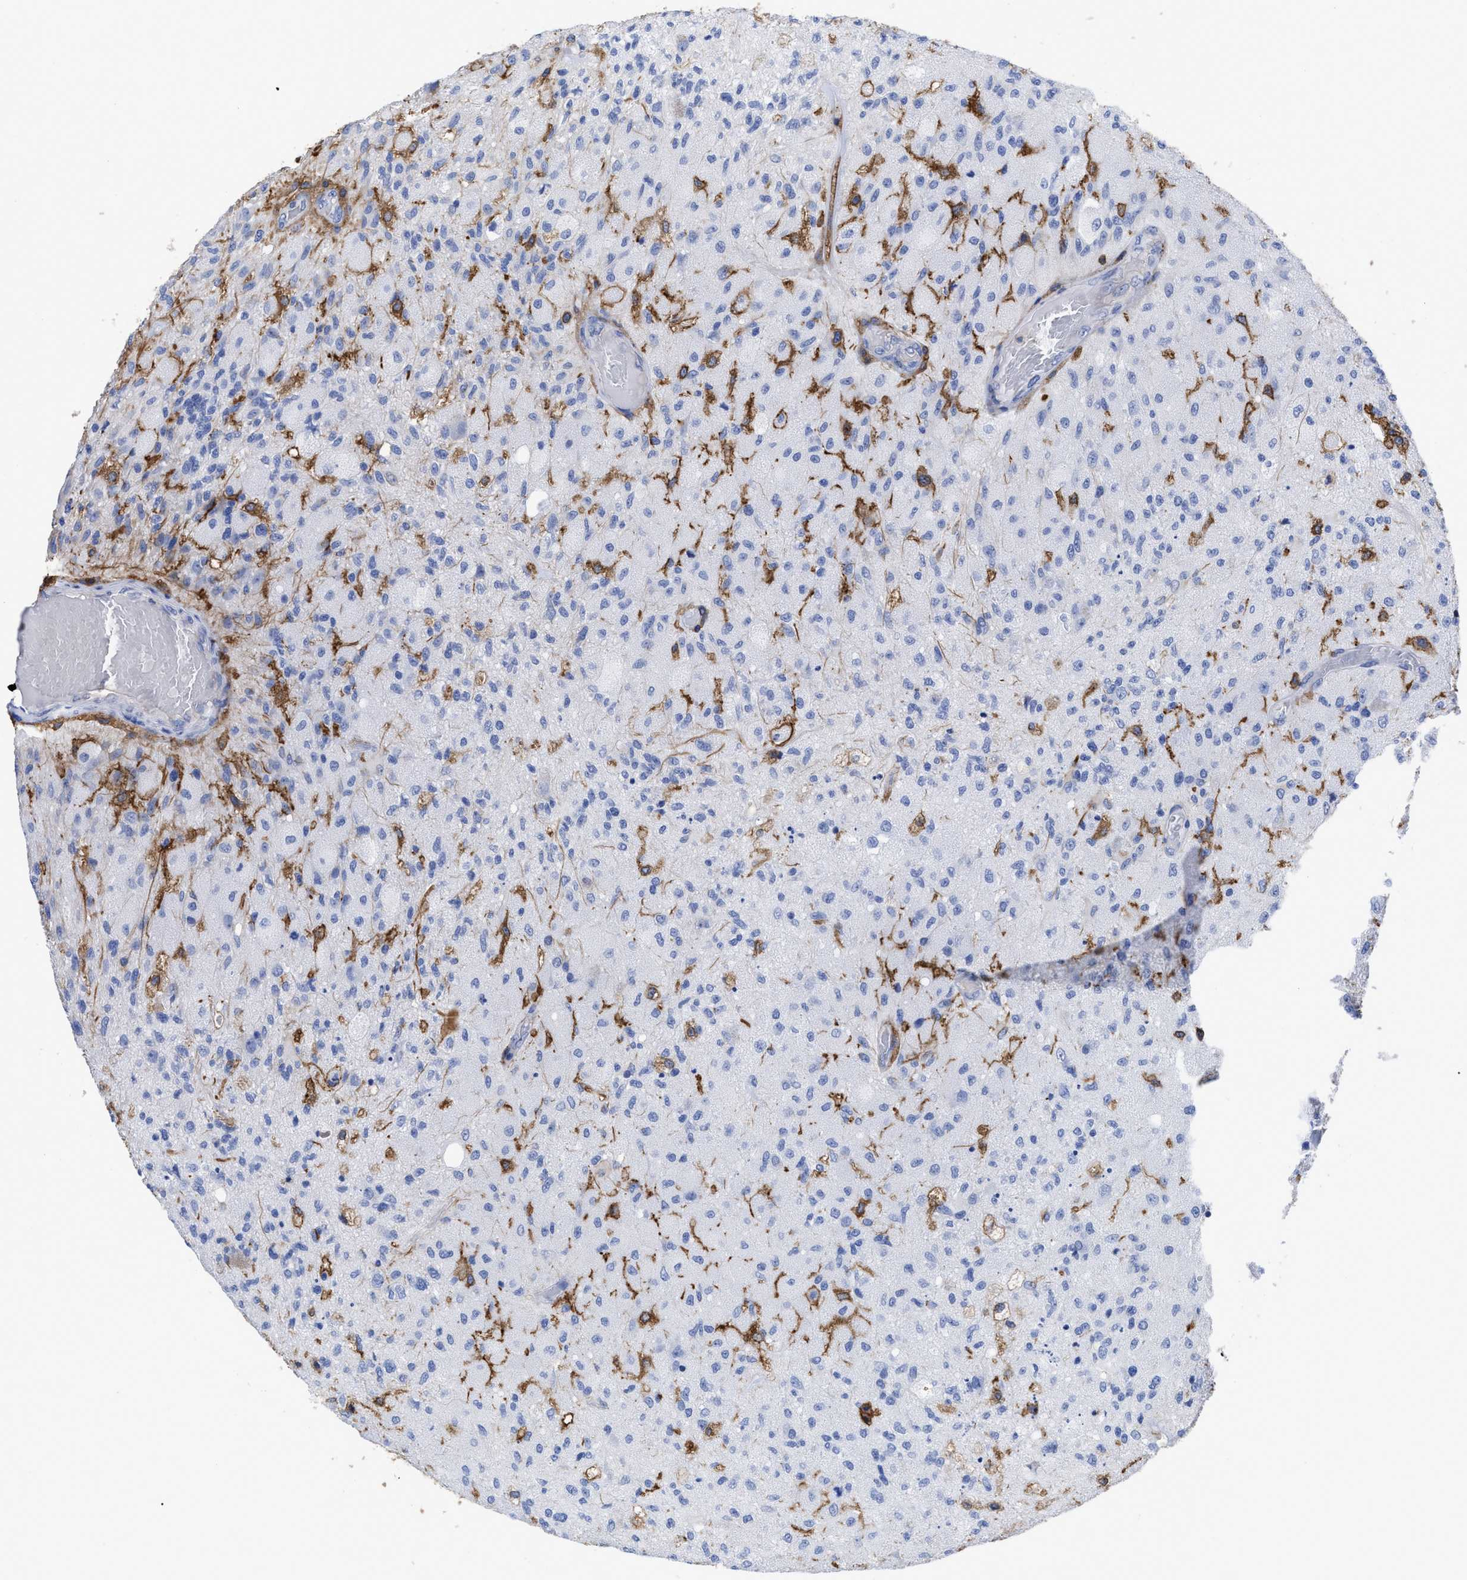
{"staining": {"intensity": "negative", "quantity": "none", "location": "none"}, "tissue": "glioma", "cell_type": "Tumor cells", "image_type": "cancer", "snomed": [{"axis": "morphology", "description": "Normal tissue, NOS"}, {"axis": "morphology", "description": "Glioma, malignant, High grade"}, {"axis": "topography", "description": "Cerebral cortex"}], "caption": "High magnification brightfield microscopy of glioma stained with DAB (3,3'-diaminobenzidine) (brown) and counterstained with hematoxylin (blue): tumor cells show no significant expression.", "gene": "HCLS1", "patient": {"sex": "male", "age": 77}}